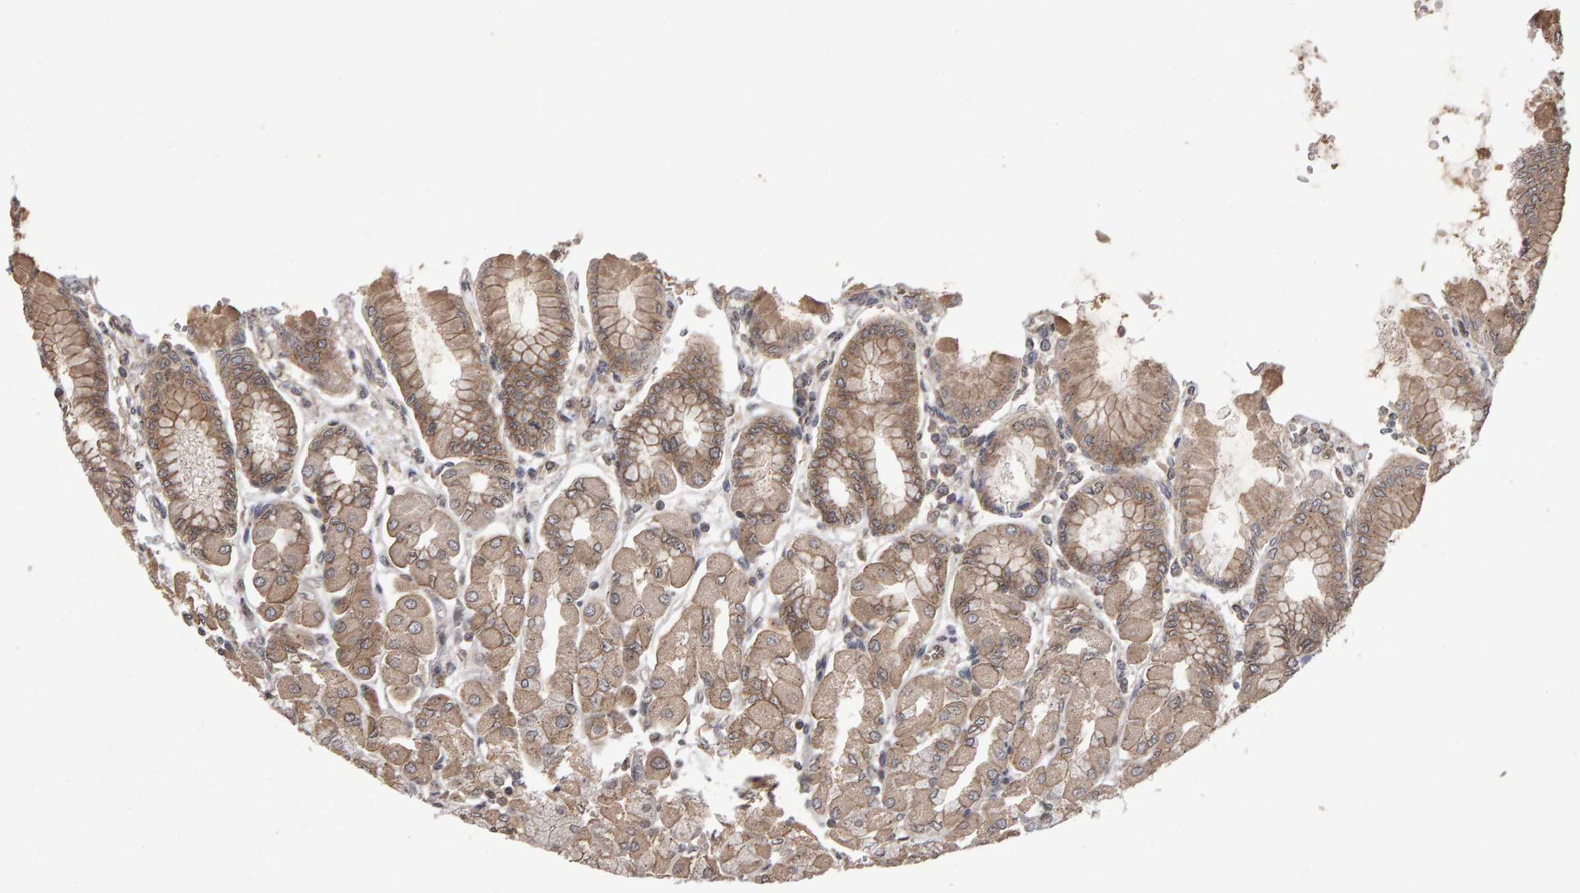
{"staining": {"intensity": "weak", "quantity": ">75%", "location": "cytoplasmic/membranous"}, "tissue": "stomach", "cell_type": "Glandular cells", "image_type": "normal", "snomed": [{"axis": "morphology", "description": "Normal tissue, NOS"}, {"axis": "topography", "description": "Stomach, upper"}], "caption": "An IHC micrograph of normal tissue is shown. Protein staining in brown highlights weak cytoplasmic/membranous positivity in stomach within glandular cells. Nuclei are stained in blue.", "gene": "SCRIB", "patient": {"sex": "female", "age": 56}}